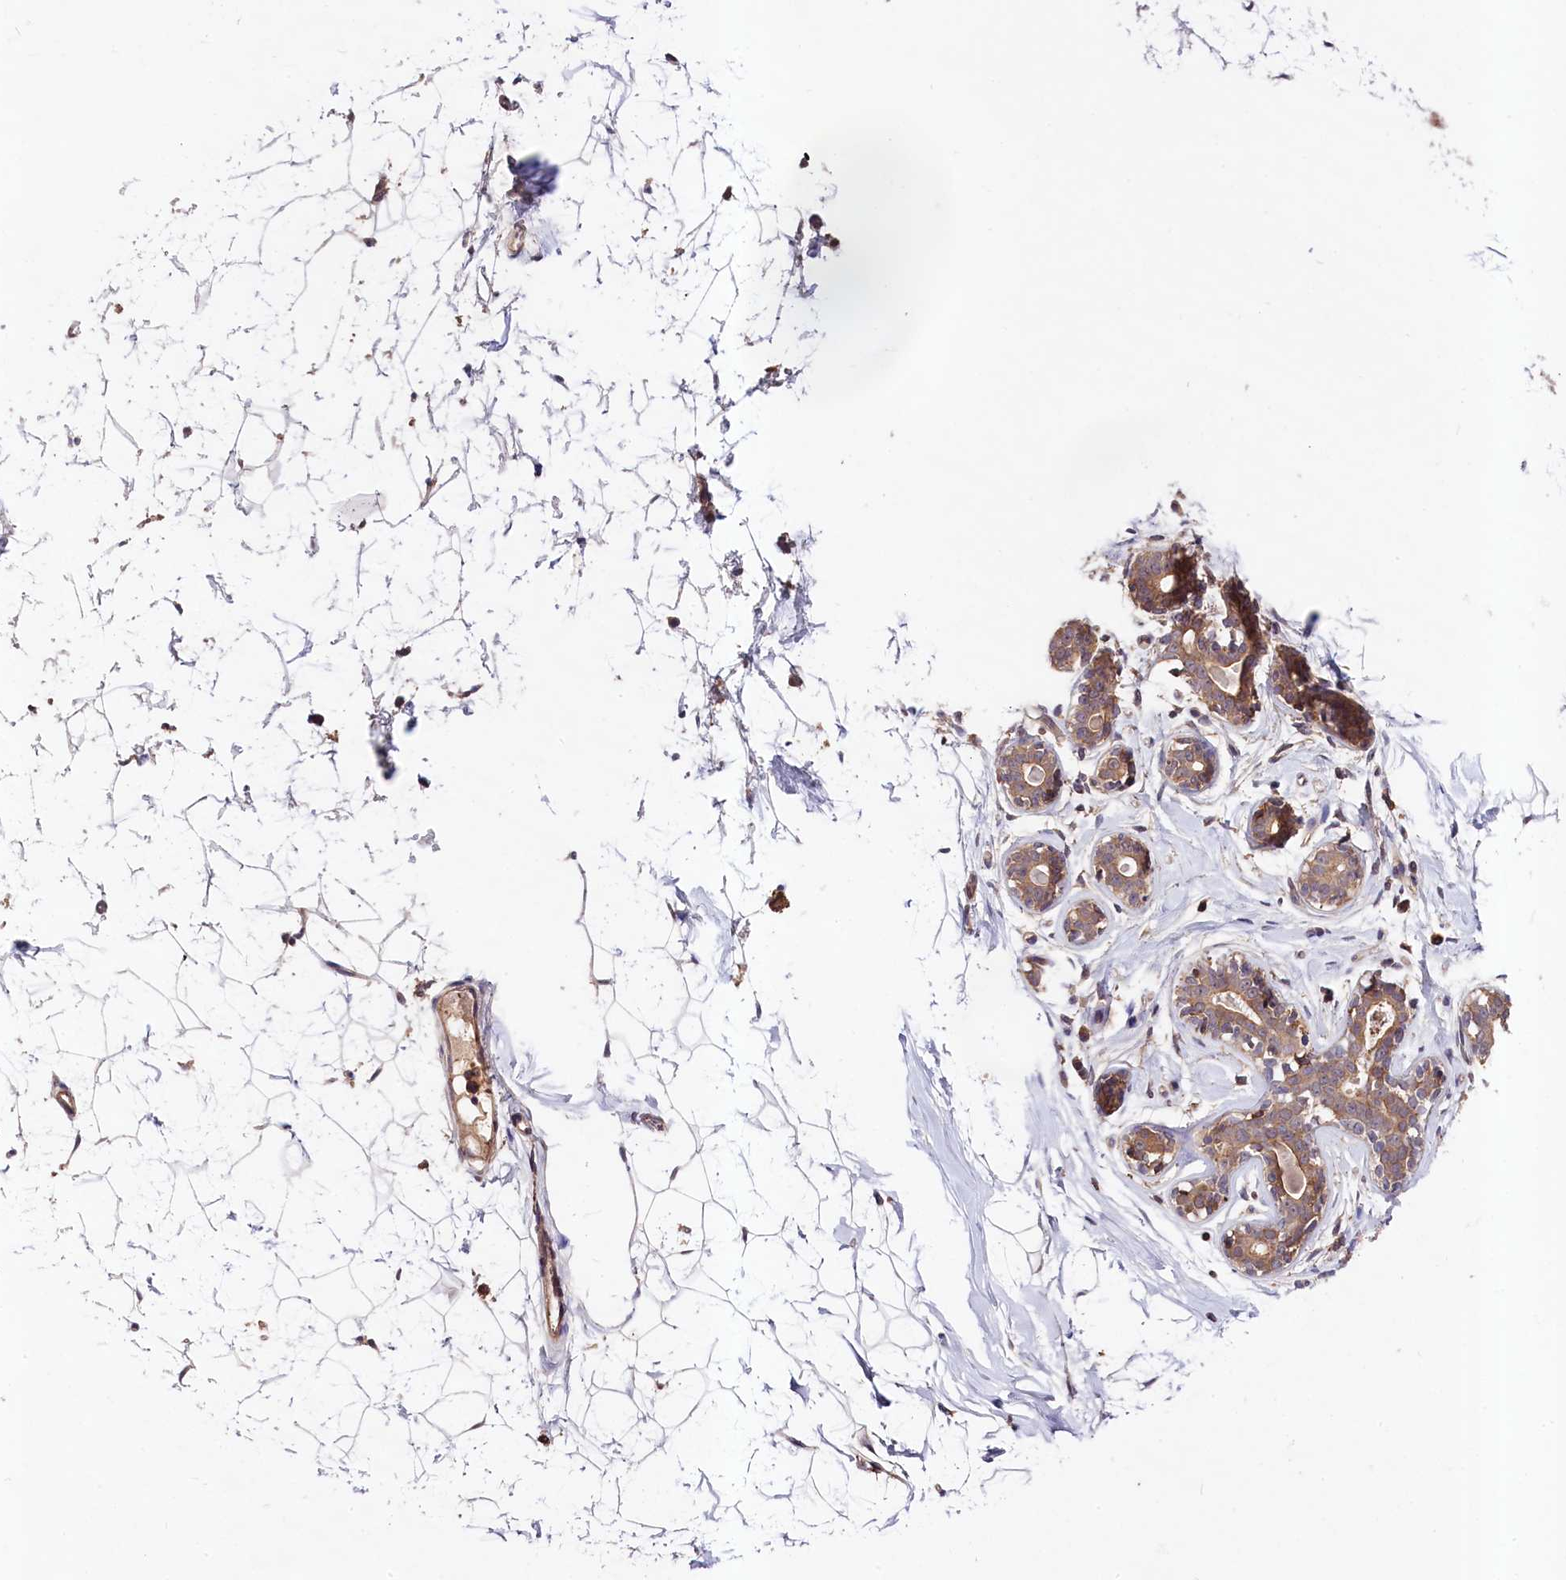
{"staining": {"intensity": "negative", "quantity": "none", "location": "none"}, "tissue": "breast", "cell_type": "Adipocytes", "image_type": "normal", "snomed": [{"axis": "morphology", "description": "Normal tissue, NOS"}, {"axis": "morphology", "description": "Adenoma, NOS"}, {"axis": "topography", "description": "Breast"}], "caption": "Adipocytes show no significant protein staining in benign breast. Brightfield microscopy of immunohistochemistry stained with DAB (brown) and hematoxylin (blue), captured at high magnification.", "gene": "SKIDA1", "patient": {"sex": "female", "age": 23}}